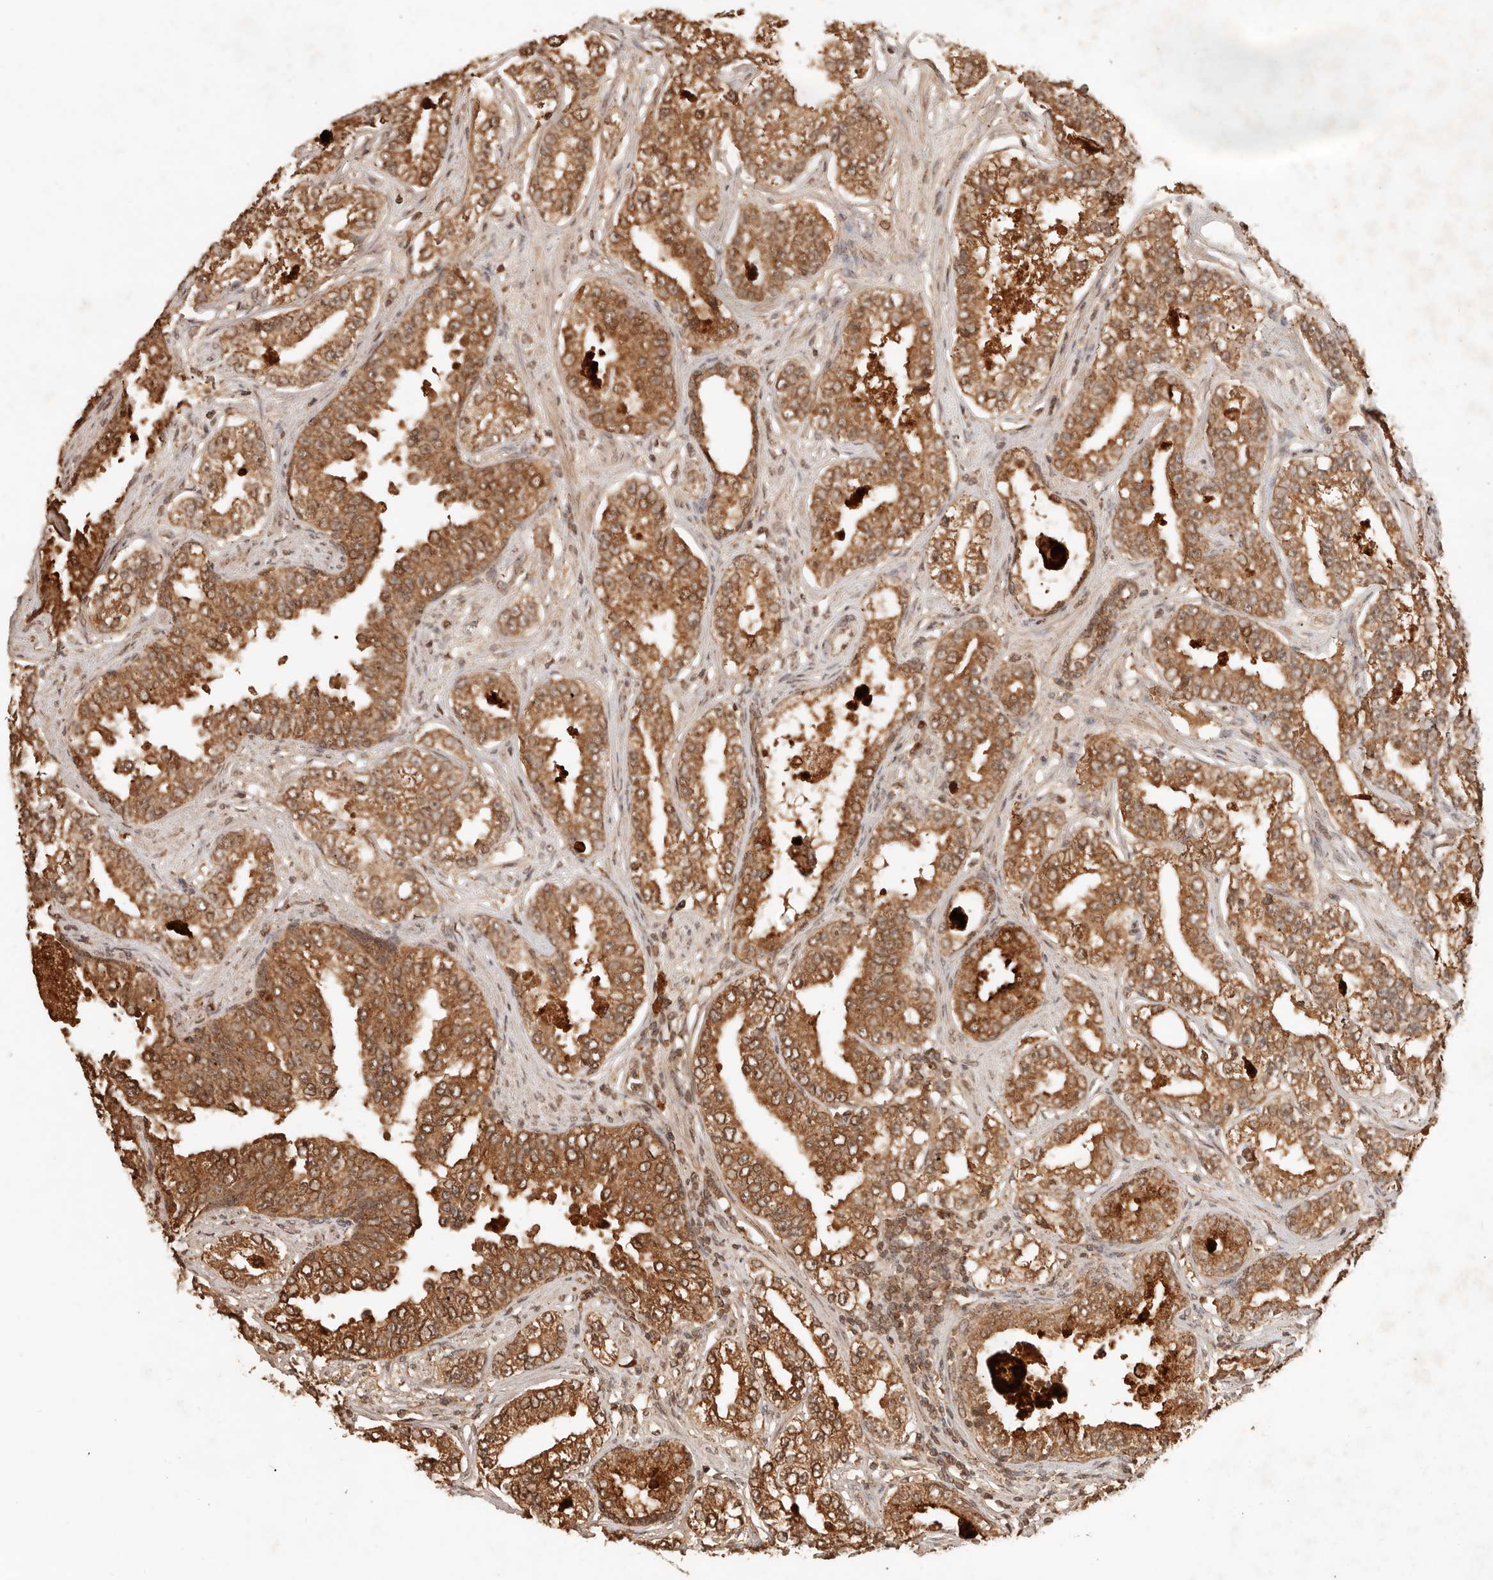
{"staining": {"intensity": "strong", "quantity": ">75%", "location": "cytoplasmic/membranous"}, "tissue": "prostate cancer", "cell_type": "Tumor cells", "image_type": "cancer", "snomed": [{"axis": "morphology", "description": "Normal tissue, NOS"}, {"axis": "morphology", "description": "Adenocarcinoma, High grade"}, {"axis": "topography", "description": "Prostate"}], "caption": "The photomicrograph exhibits staining of prostate cancer, revealing strong cytoplasmic/membranous protein expression (brown color) within tumor cells. (Brightfield microscopy of DAB IHC at high magnification).", "gene": "LMO4", "patient": {"sex": "male", "age": 83}}